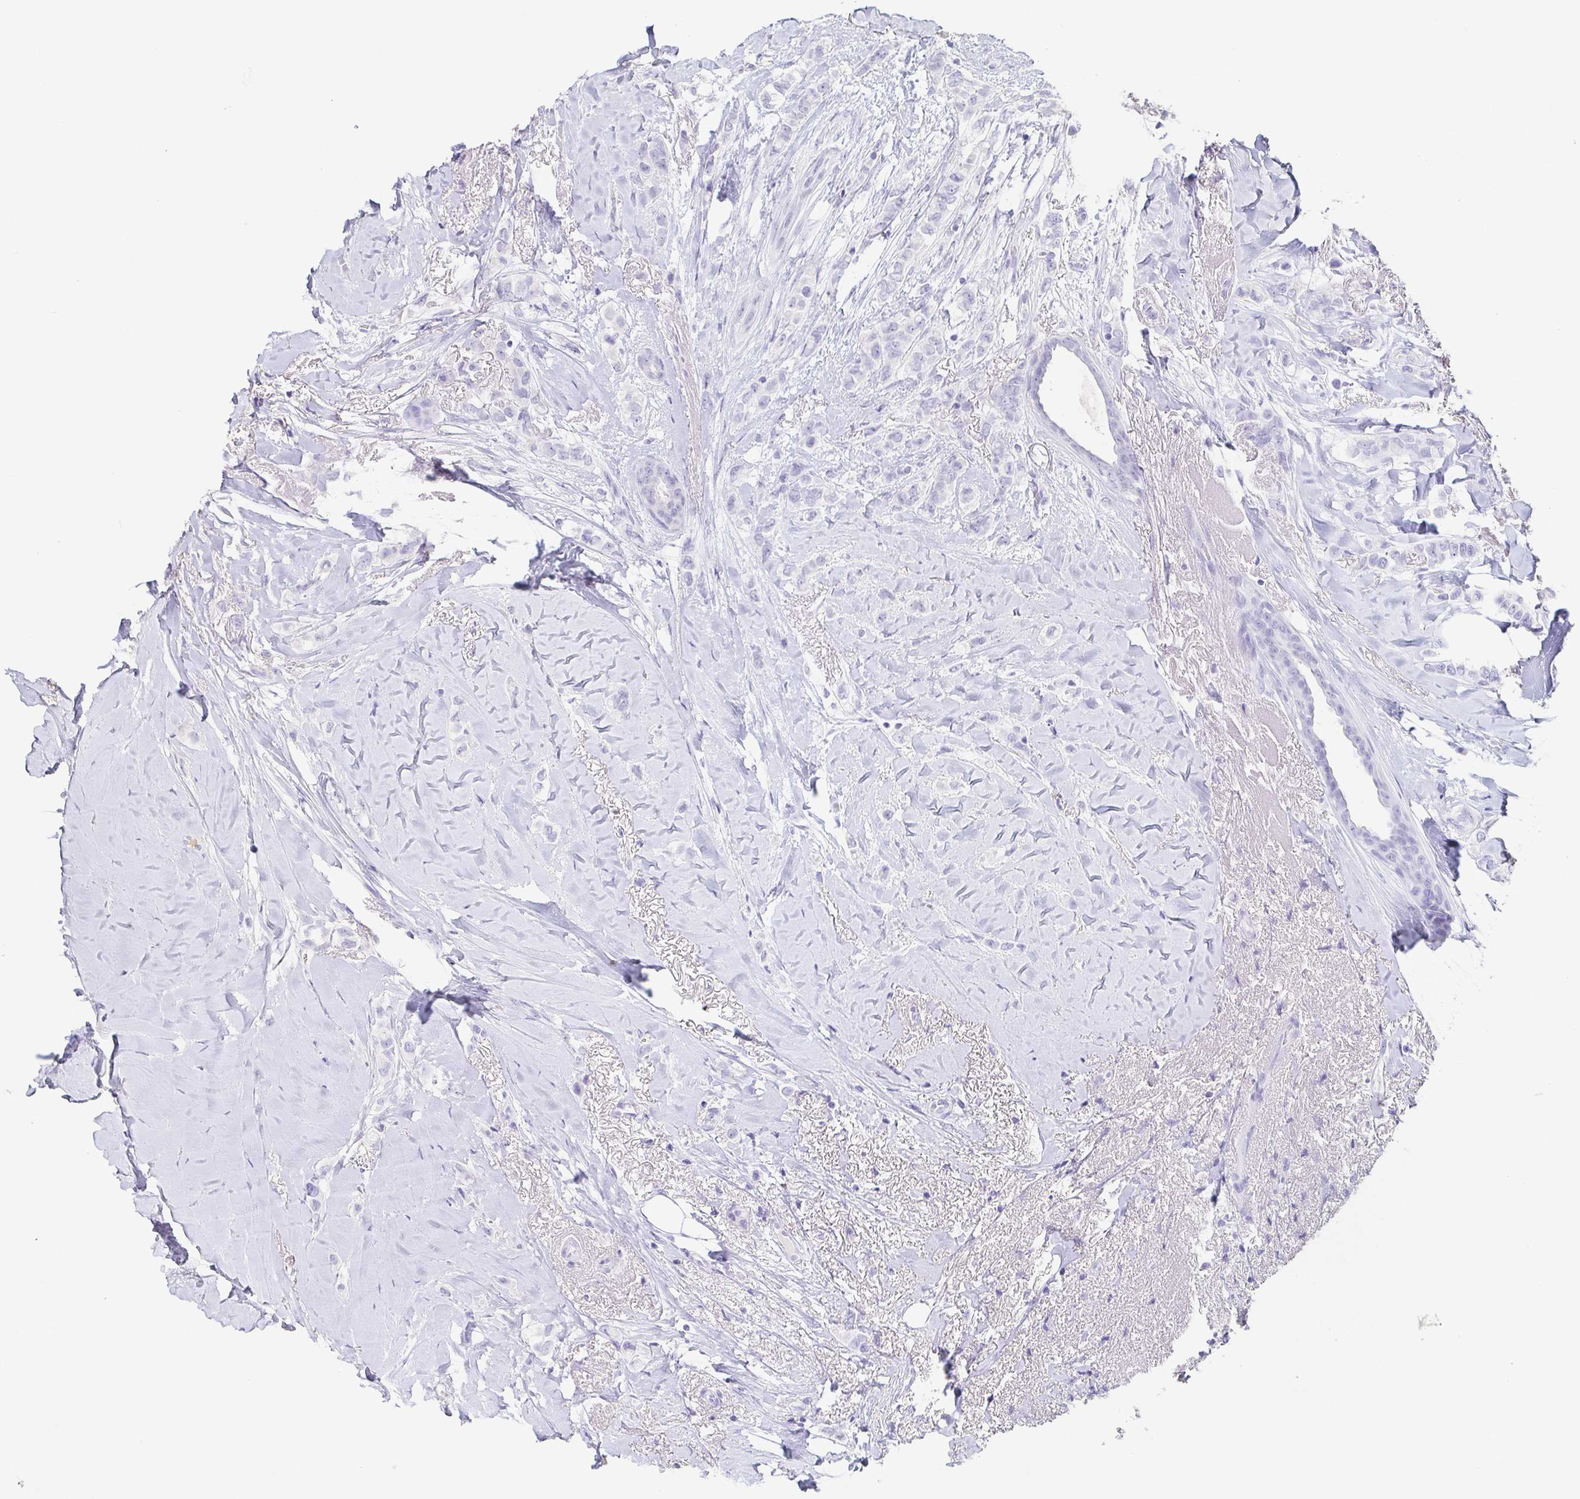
{"staining": {"intensity": "negative", "quantity": "none", "location": "none"}, "tissue": "breast cancer", "cell_type": "Tumor cells", "image_type": "cancer", "snomed": [{"axis": "morphology", "description": "Lobular carcinoma"}, {"axis": "topography", "description": "Breast"}], "caption": "Tumor cells show no significant protein staining in lobular carcinoma (breast). (DAB immunohistochemistry visualized using brightfield microscopy, high magnification).", "gene": "BPIFA2", "patient": {"sex": "female", "age": 66}}